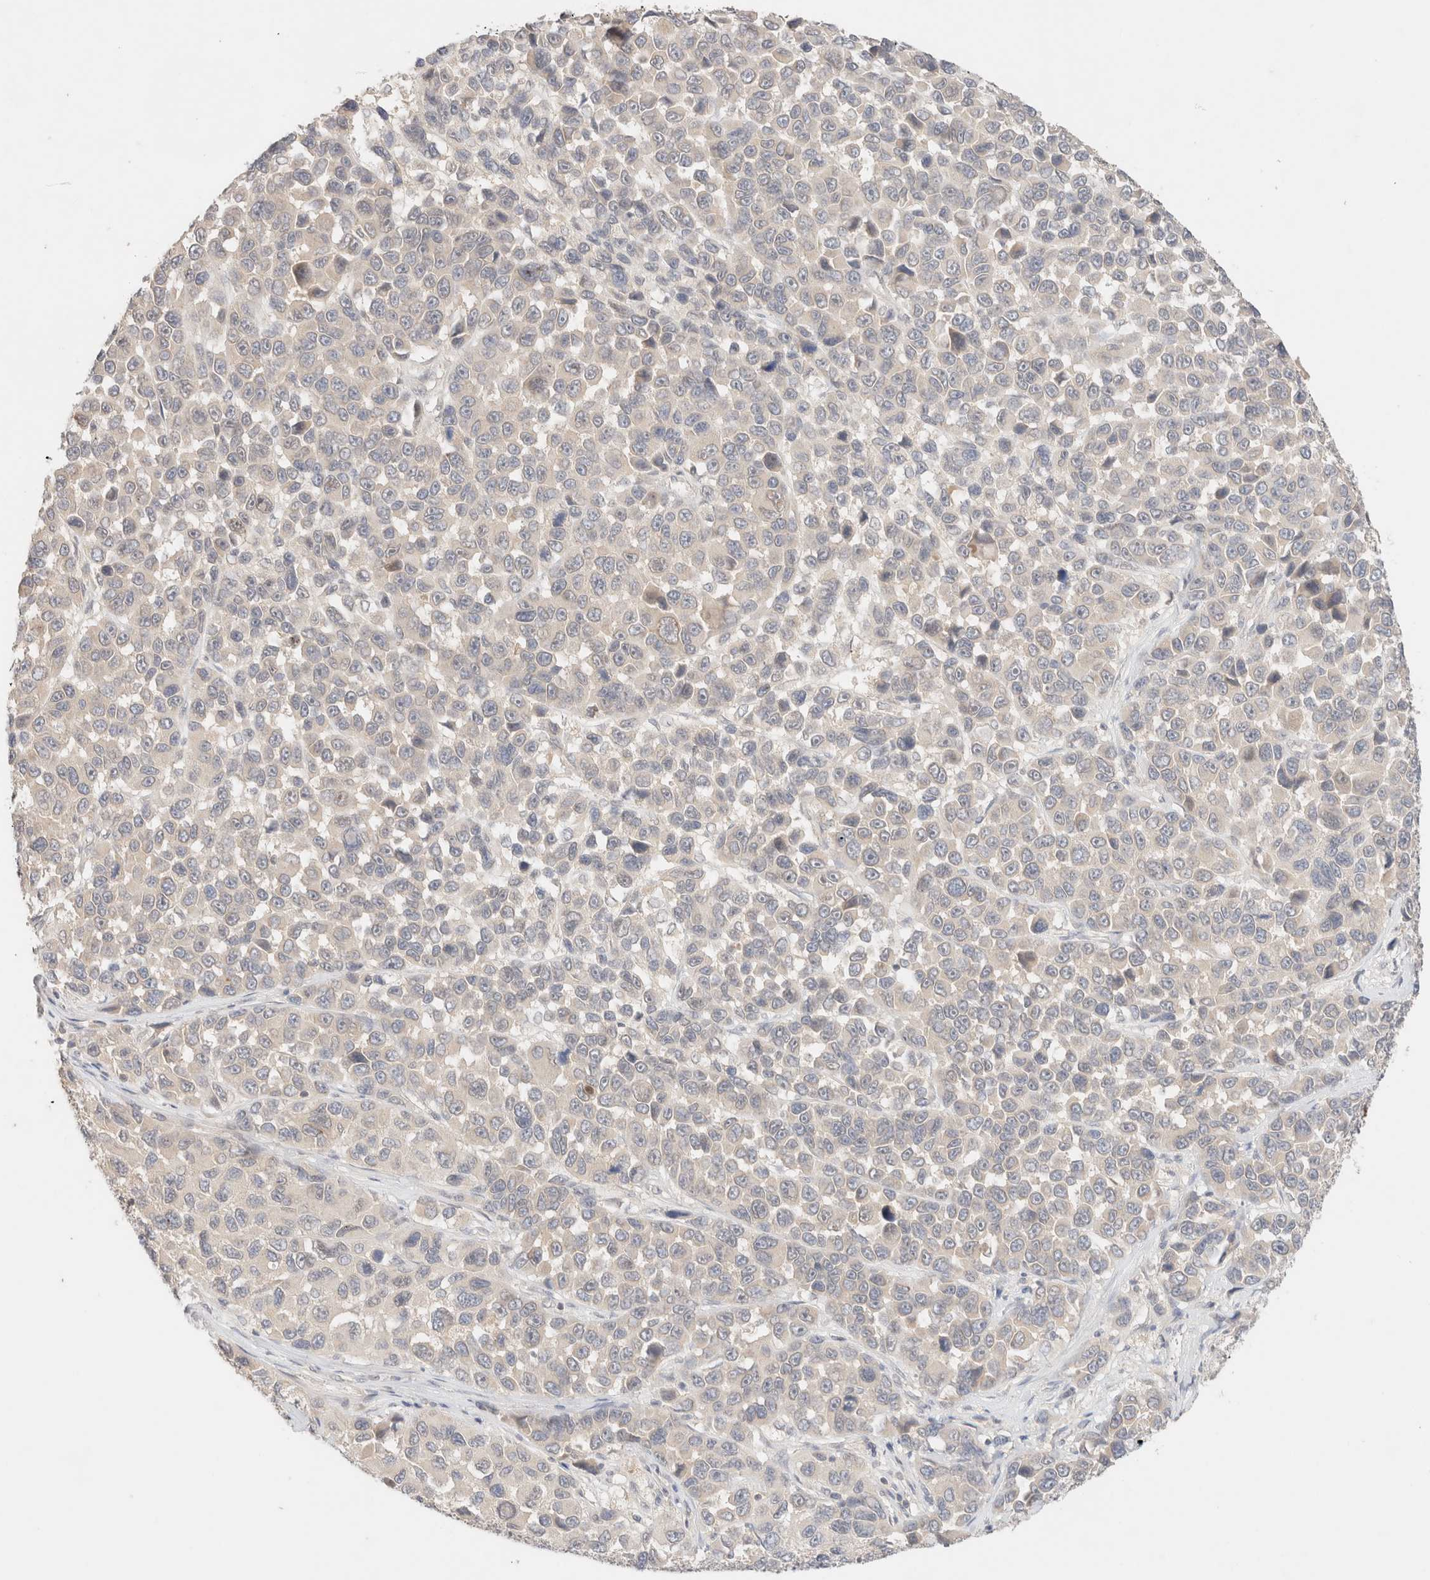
{"staining": {"intensity": "negative", "quantity": "none", "location": "none"}, "tissue": "melanoma", "cell_type": "Tumor cells", "image_type": "cancer", "snomed": [{"axis": "morphology", "description": "Malignant melanoma, NOS"}, {"axis": "topography", "description": "Skin"}], "caption": "There is no significant expression in tumor cells of malignant melanoma.", "gene": "SARM1", "patient": {"sex": "male", "age": 53}}